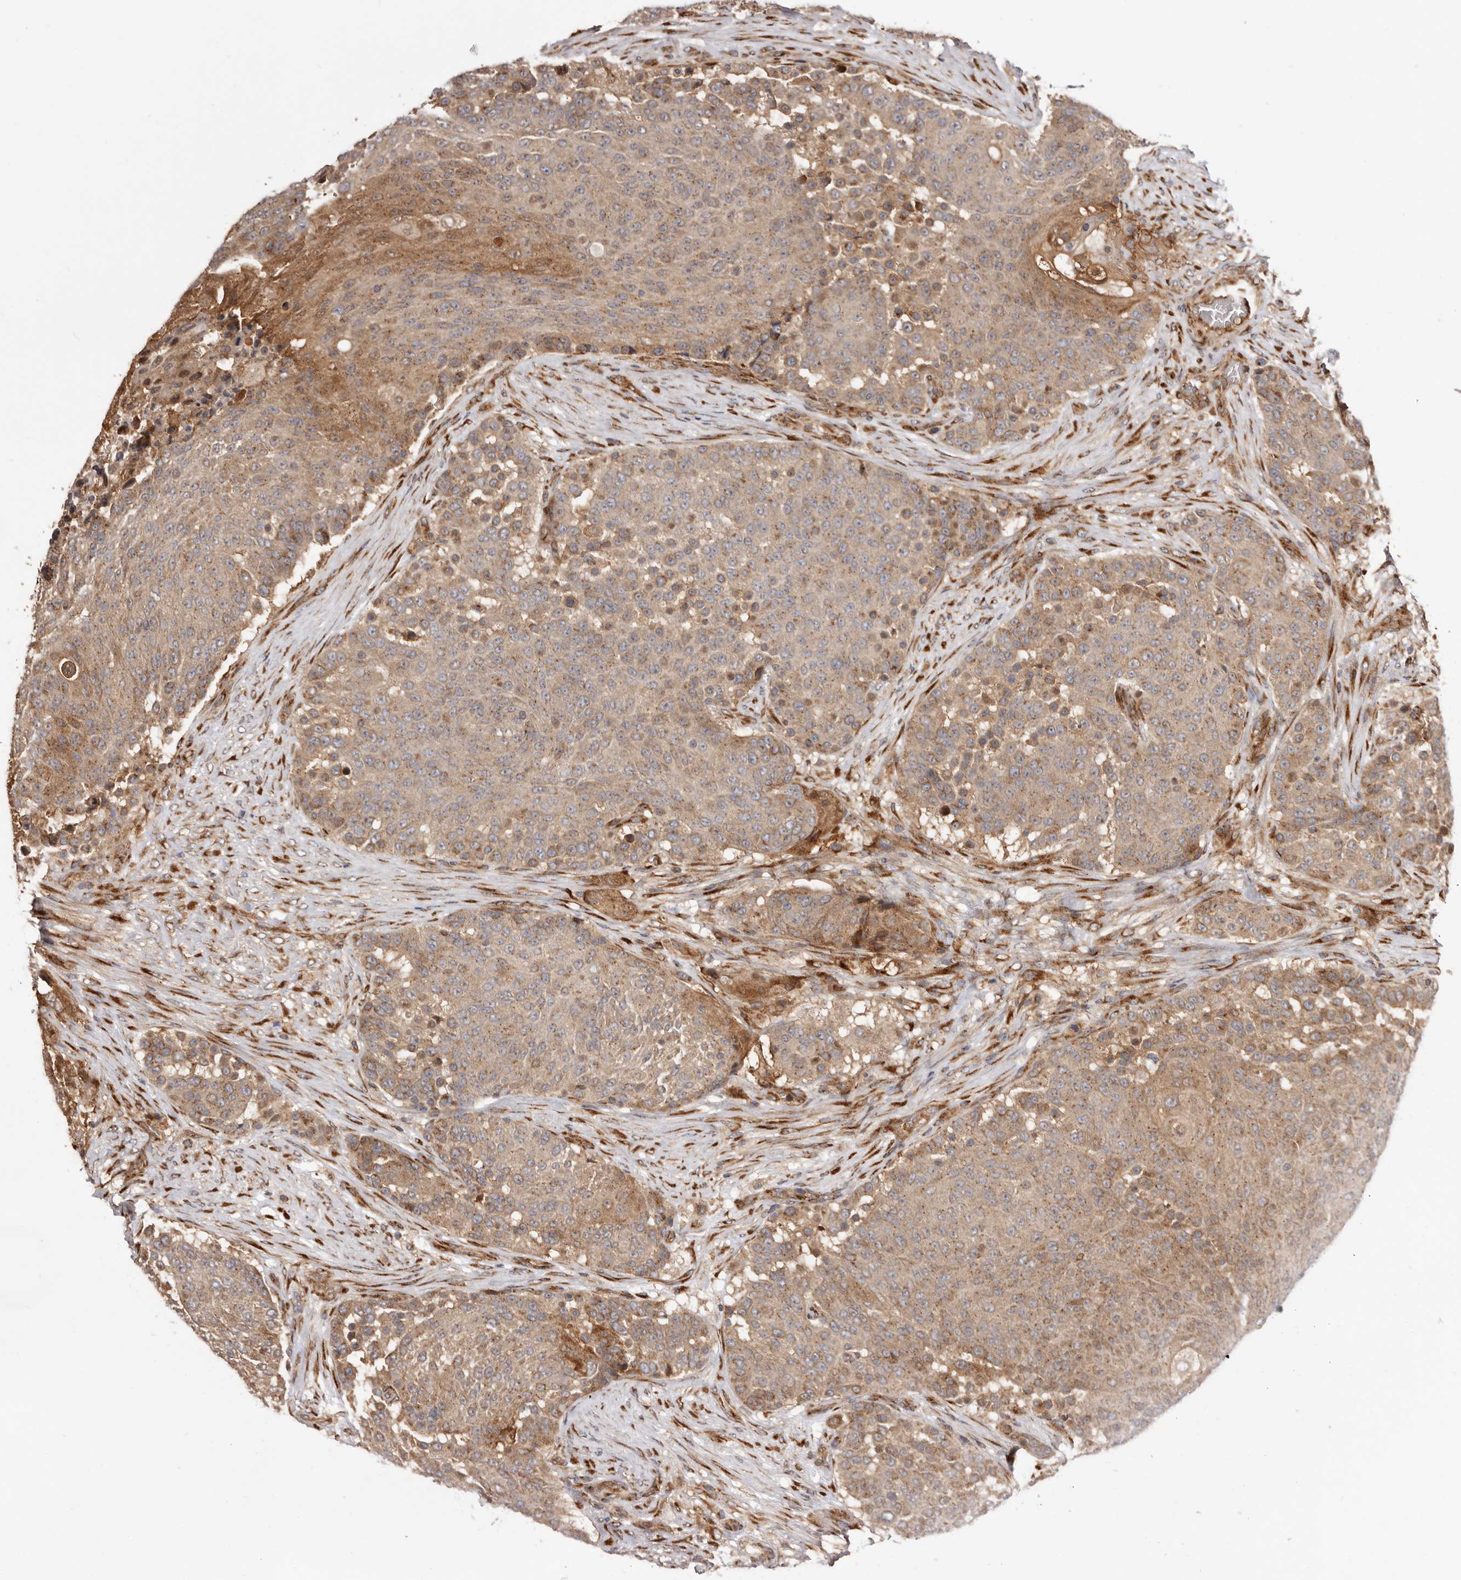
{"staining": {"intensity": "moderate", "quantity": ">75%", "location": "cytoplasmic/membranous"}, "tissue": "urothelial cancer", "cell_type": "Tumor cells", "image_type": "cancer", "snomed": [{"axis": "morphology", "description": "Urothelial carcinoma, High grade"}, {"axis": "topography", "description": "Urinary bladder"}], "caption": "DAB (3,3'-diaminobenzidine) immunohistochemical staining of urothelial cancer demonstrates moderate cytoplasmic/membranous protein expression in about >75% of tumor cells. The staining was performed using DAB to visualize the protein expression in brown, while the nuclei were stained in blue with hematoxylin (Magnification: 20x).", "gene": "GPR27", "patient": {"sex": "female", "age": 63}}